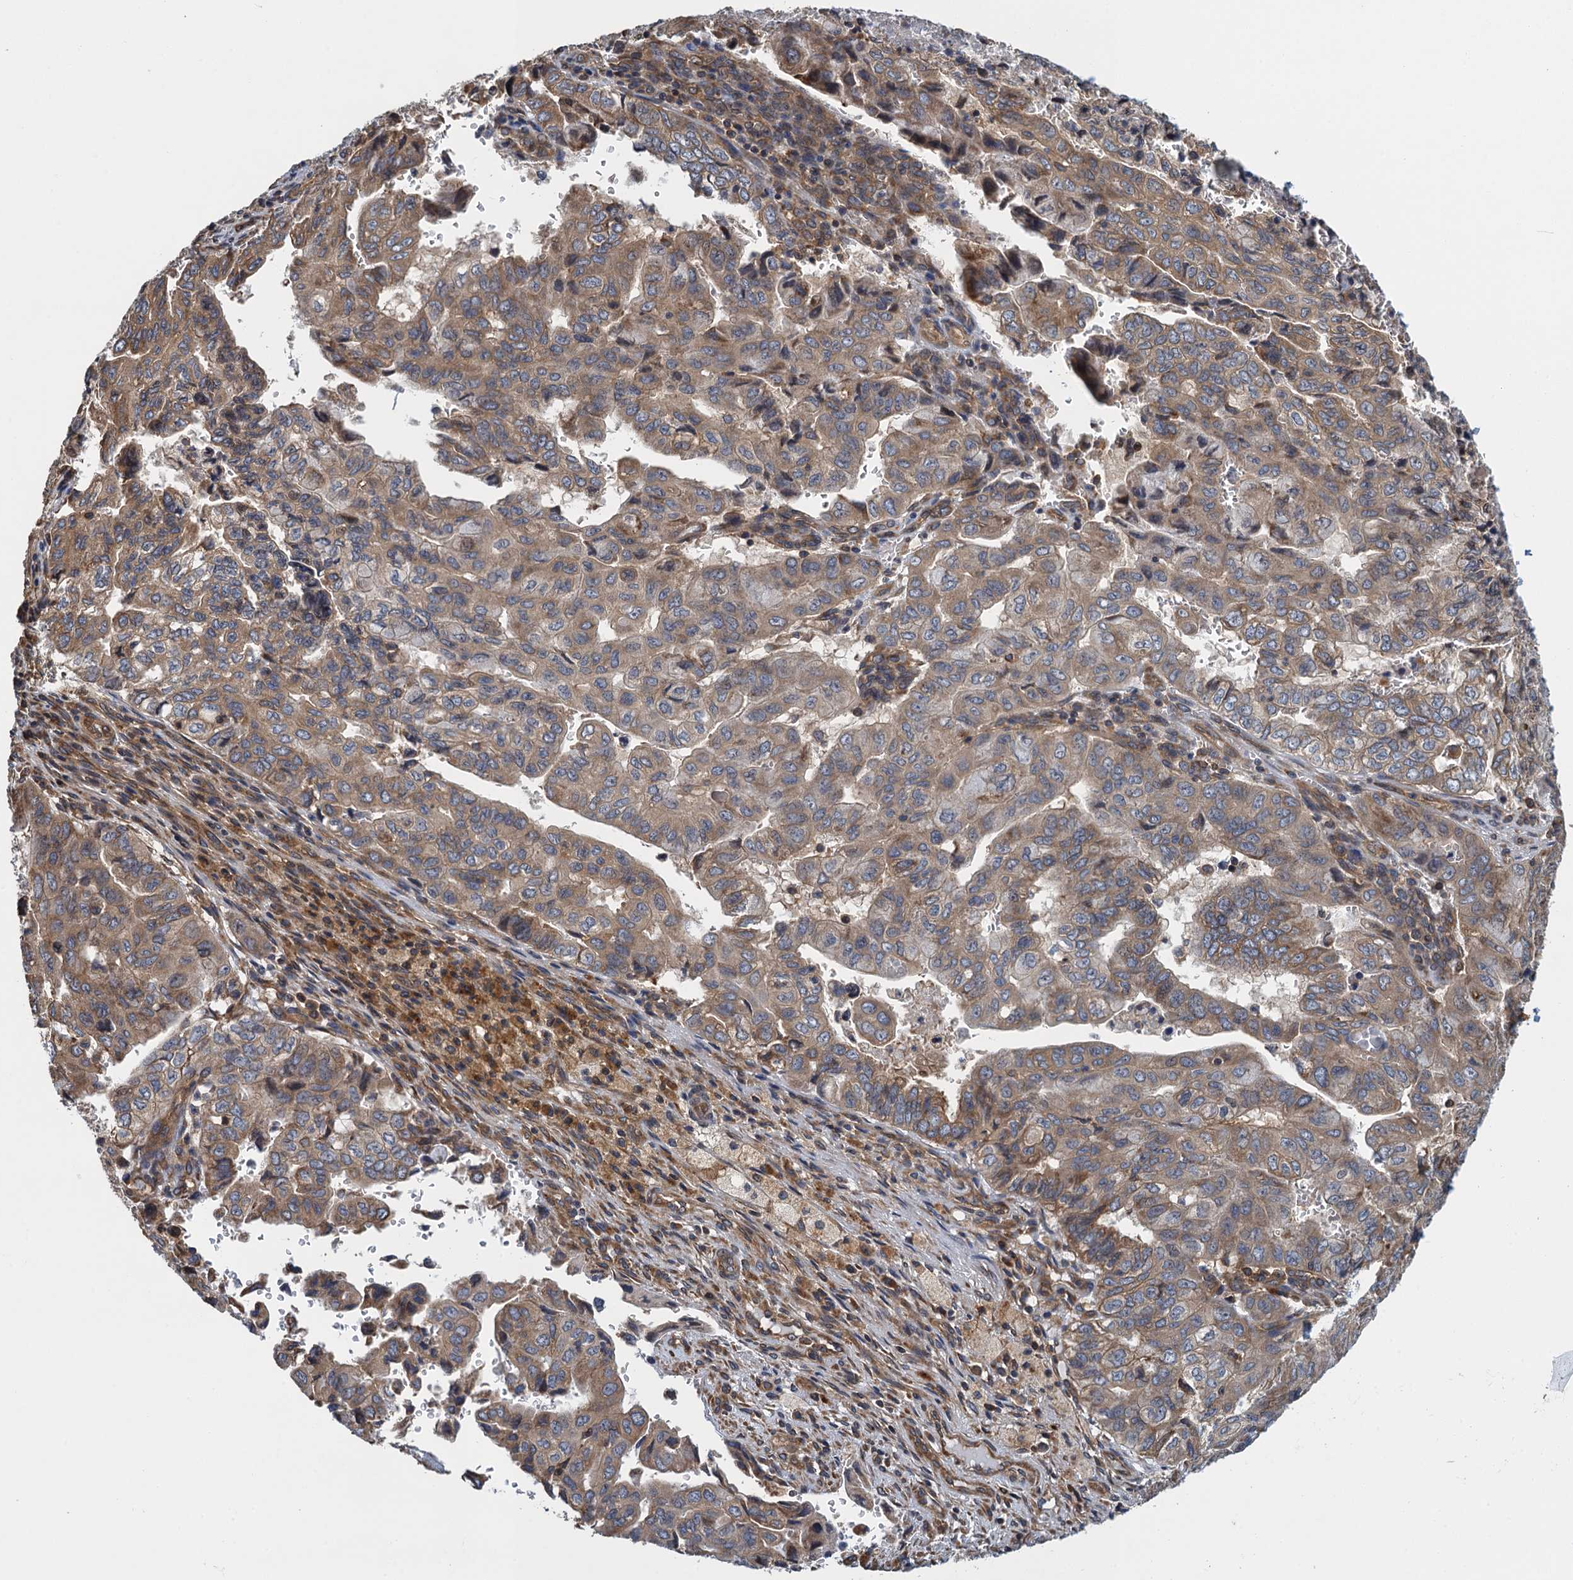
{"staining": {"intensity": "moderate", "quantity": ">75%", "location": "cytoplasmic/membranous"}, "tissue": "pancreatic cancer", "cell_type": "Tumor cells", "image_type": "cancer", "snomed": [{"axis": "morphology", "description": "Adenocarcinoma, NOS"}, {"axis": "topography", "description": "Pancreas"}], "caption": "Immunohistochemical staining of human pancreatic cancer (adenocarcinoma) exhibits medium levels of moderate cytoplasmic/membranous staining in approximately >75% of tumor cells.", "gene": "MDM1", "patient": {"sex": "male", "age": 51}}